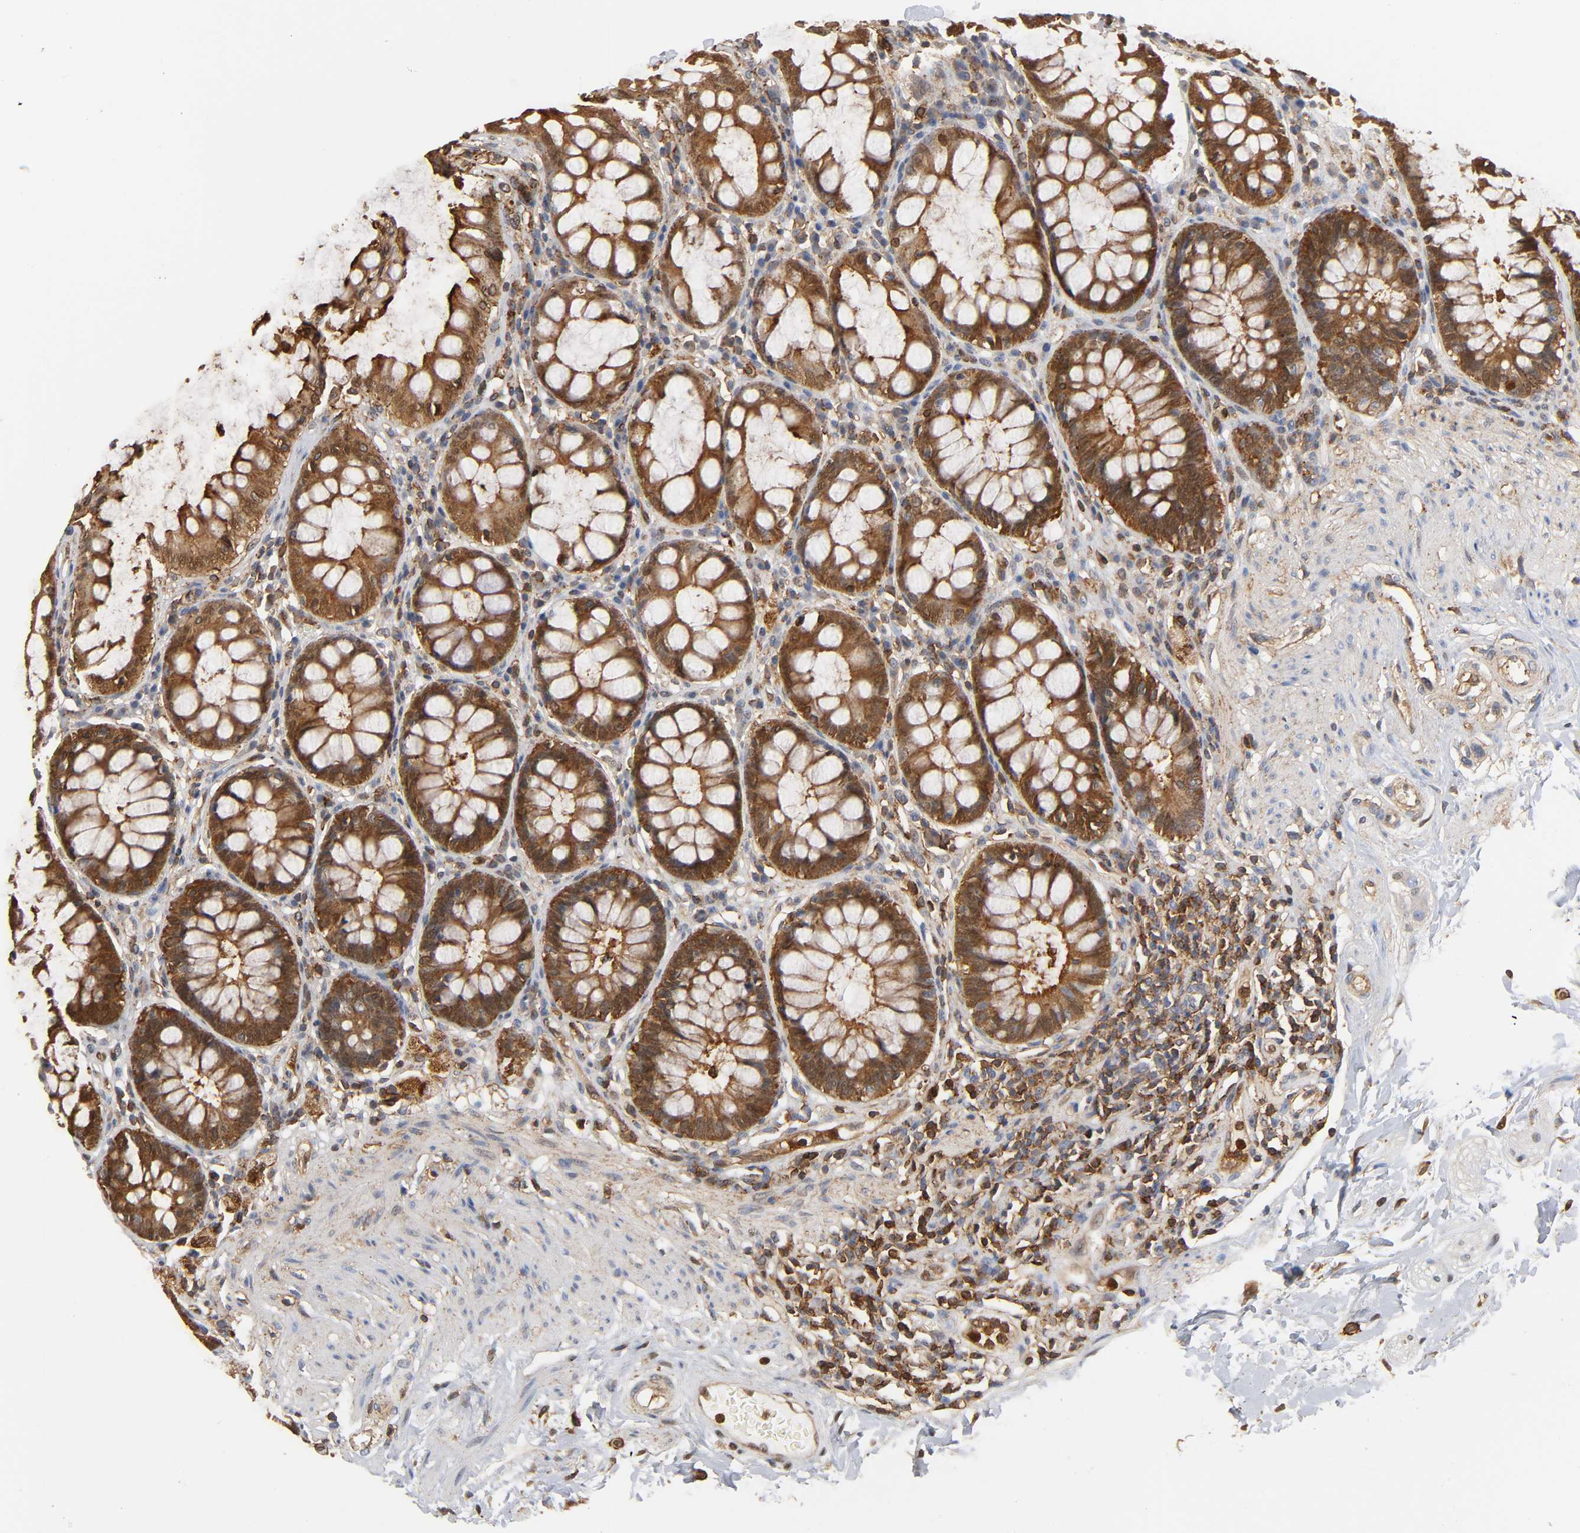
{"staining": {"intensity": "moderate", "quantity": ">75%", "location": "cytoplasmic/membranous,nuclear"}, "tissue": "rectum", "cell_type": "Glandular cells", "image_type": "normal", "snomed": [{"axis": "morphology", "description": "Normal tissue, NOS"}, {"axis": "topography", "description": "Rectum"}], "caption": "Immunohistochemical staining of normal human rectum shows medium levels of moderate cytoplasmic/membranous,nuclear staining in about >75% of glandular cells. Ihc stains the protein in brown and the nuclei are stained blue.", "gene": "ANXA11", "patient": {"sex": "female", "age": 46}}